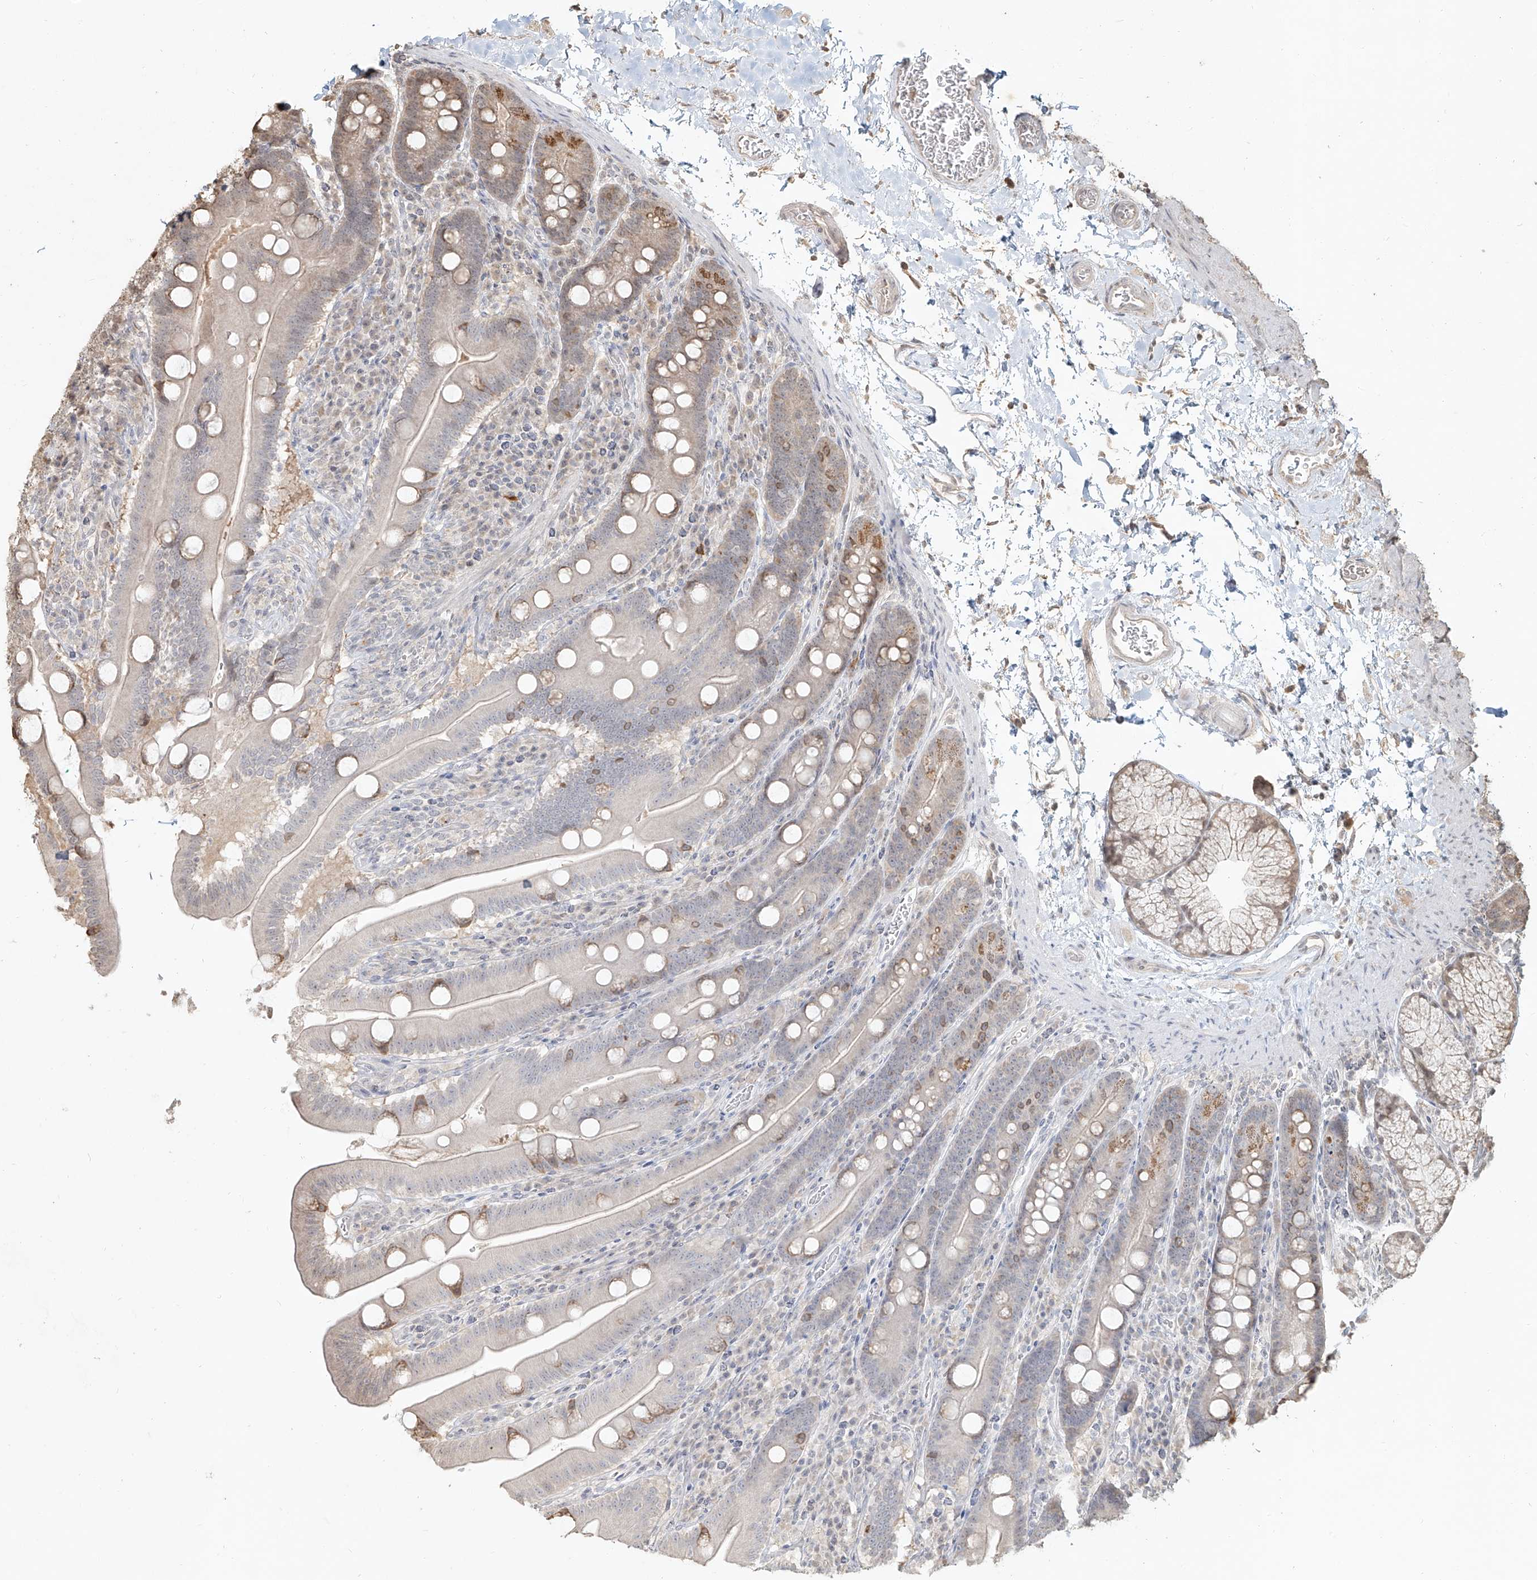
{"staining": {"intensity": "moderate", "quantity": "<25%", "location": "cytoplasmic/membranous"}, "tissue": "duodenum", "cell_type": "Glandular cells", "image_type": "normal", "snomed": [{"axis": "morphology", "description": "Normal tissue, NOS"}, {"axis": "topography", "description": "Duodenum"}], "caption": "A brown stain labels moderate cytoplasmic/membranous positivity of a protein in glandular cells of normal duodenum.", "gene": "UBE2K", "patient": {"sex": "male", "age": 35}}